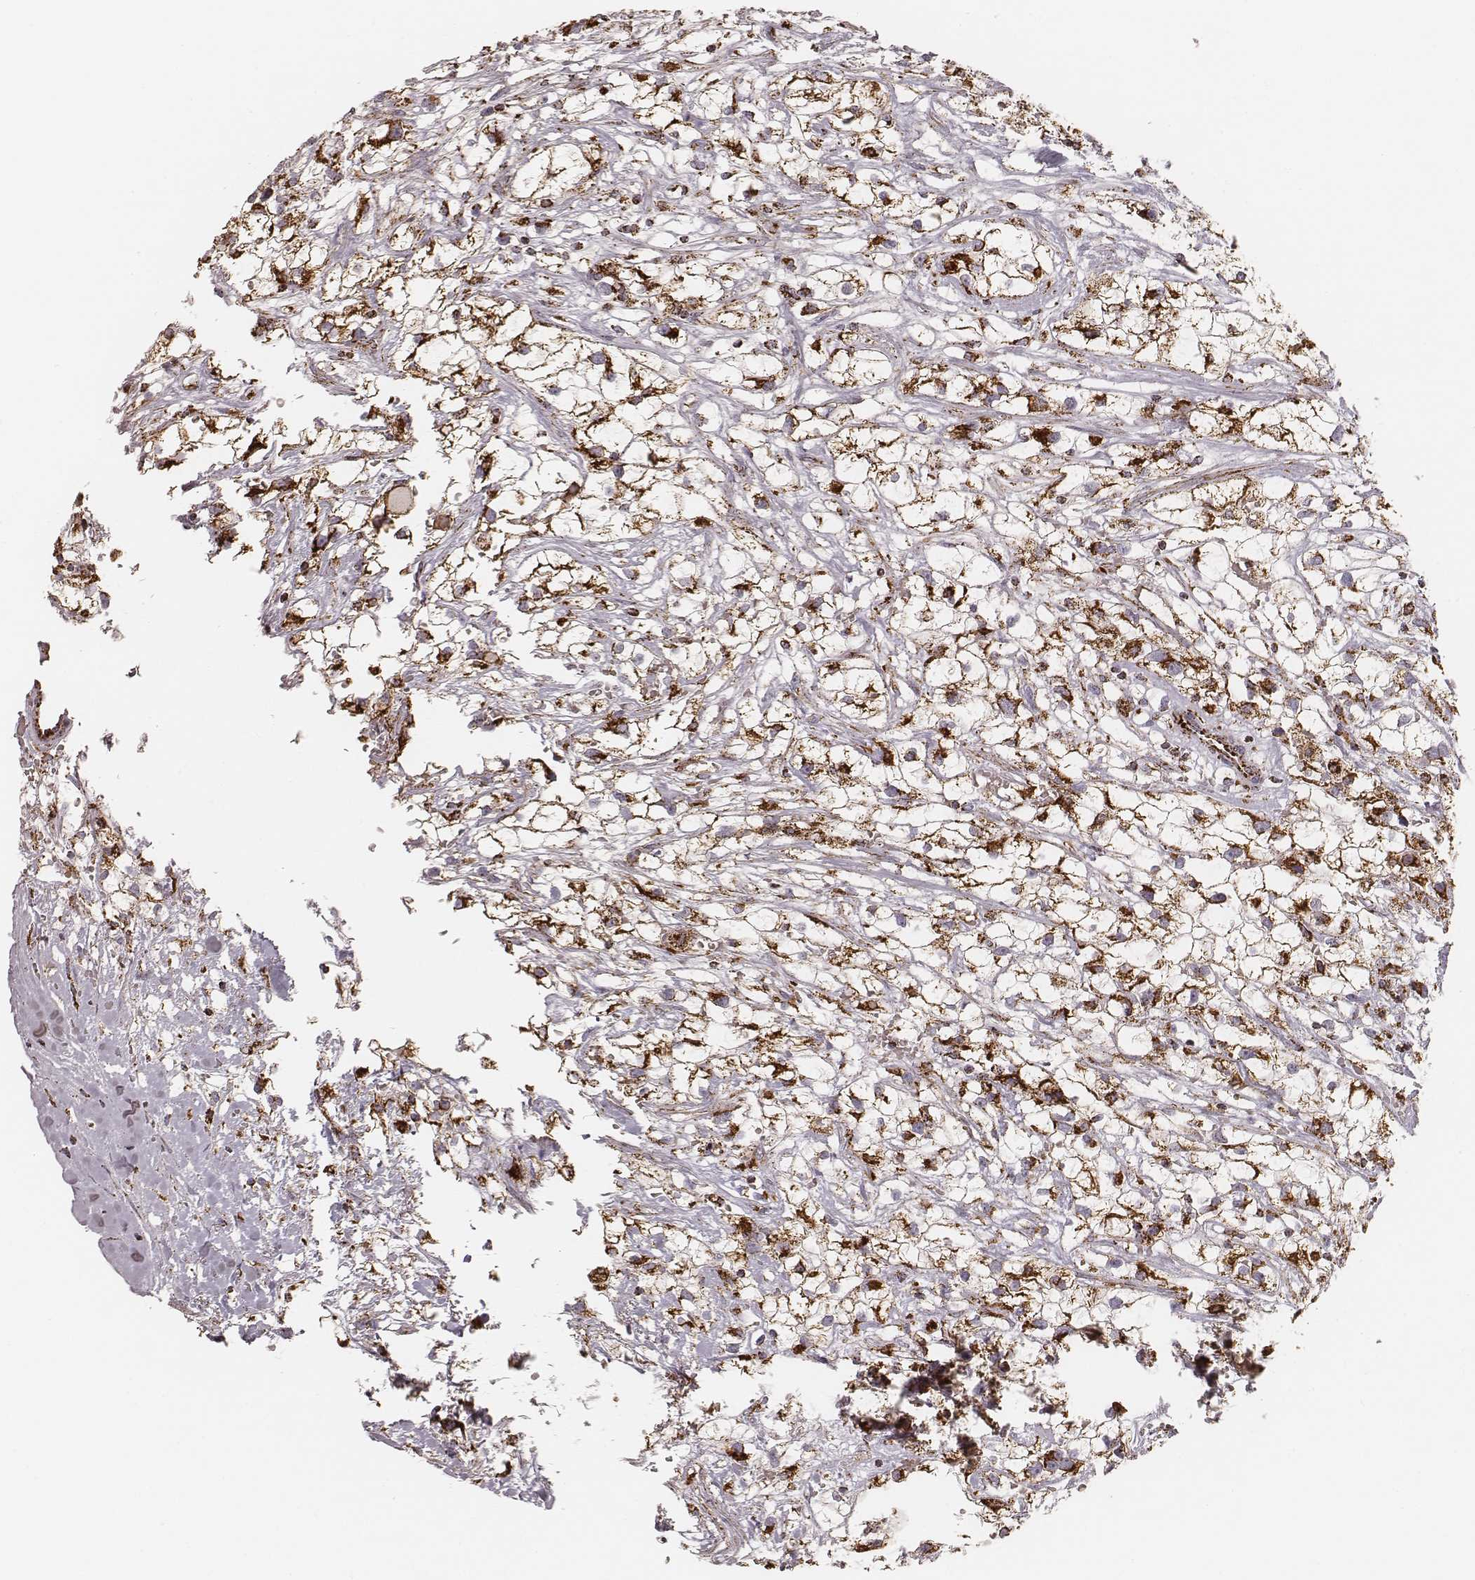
{"staining": {"intensity": "strong", "quantity": ">75%", "location": "cytoplasmic/membranous"}, "tissue": "renal cancer", "cell_type": "Tumor cells", "image_type": "cancer", "snomed": [{"axis": "morphology", "description": "Adenocarcinoma, NOS"}, {"axis": "topography", "description": "Kidney"}], "caption": "This is an image of IHC staining of renal cancer, which shows strong expression in the cytoplasmic/membranous of tumor cells.", "gene": "CS", "patient": {"sex": "male", "age": 59}}